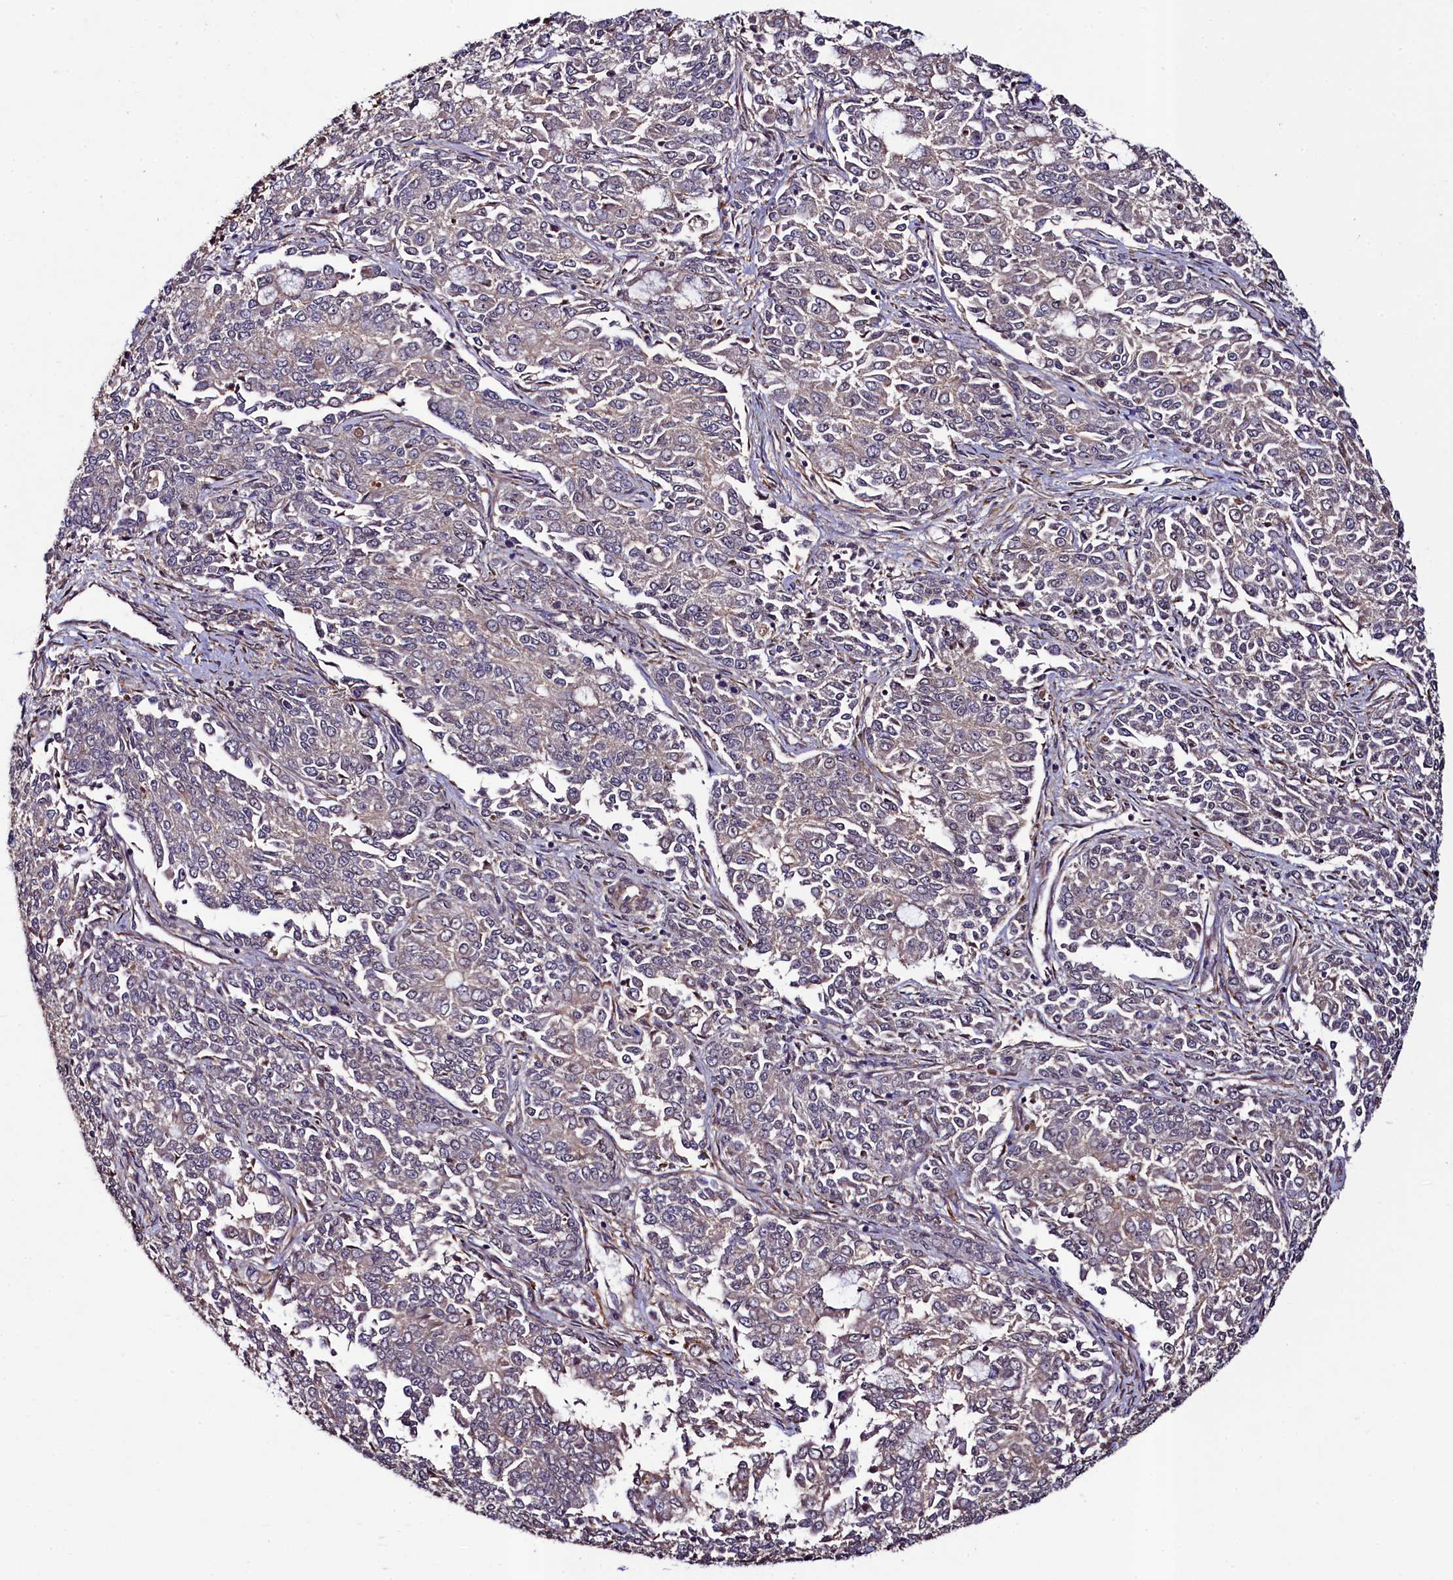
{"staining": {"intensity": "weak", "quantity": "<25%", "location": "cytoplasmic/membranous"}, "tissue": "endometrial cancer", "cell_type": "Tumor cells", "image_type": "cancer", "snomed": [{"axis": "morphology", "description": "Adenocarcinoma, NOS"}, {"axis": "topography", "description": "Endometrium"}], "caption": "DAB (3,3'-diaminobenzidine) immunohistochemical staining of endometrial cancer displays no significant positivity in tumor cells. (DAB immunohistochemistry (IHC), high magnification).", "gene": "CCDC102A", "patient": {"sex": "female", "age": 50}}